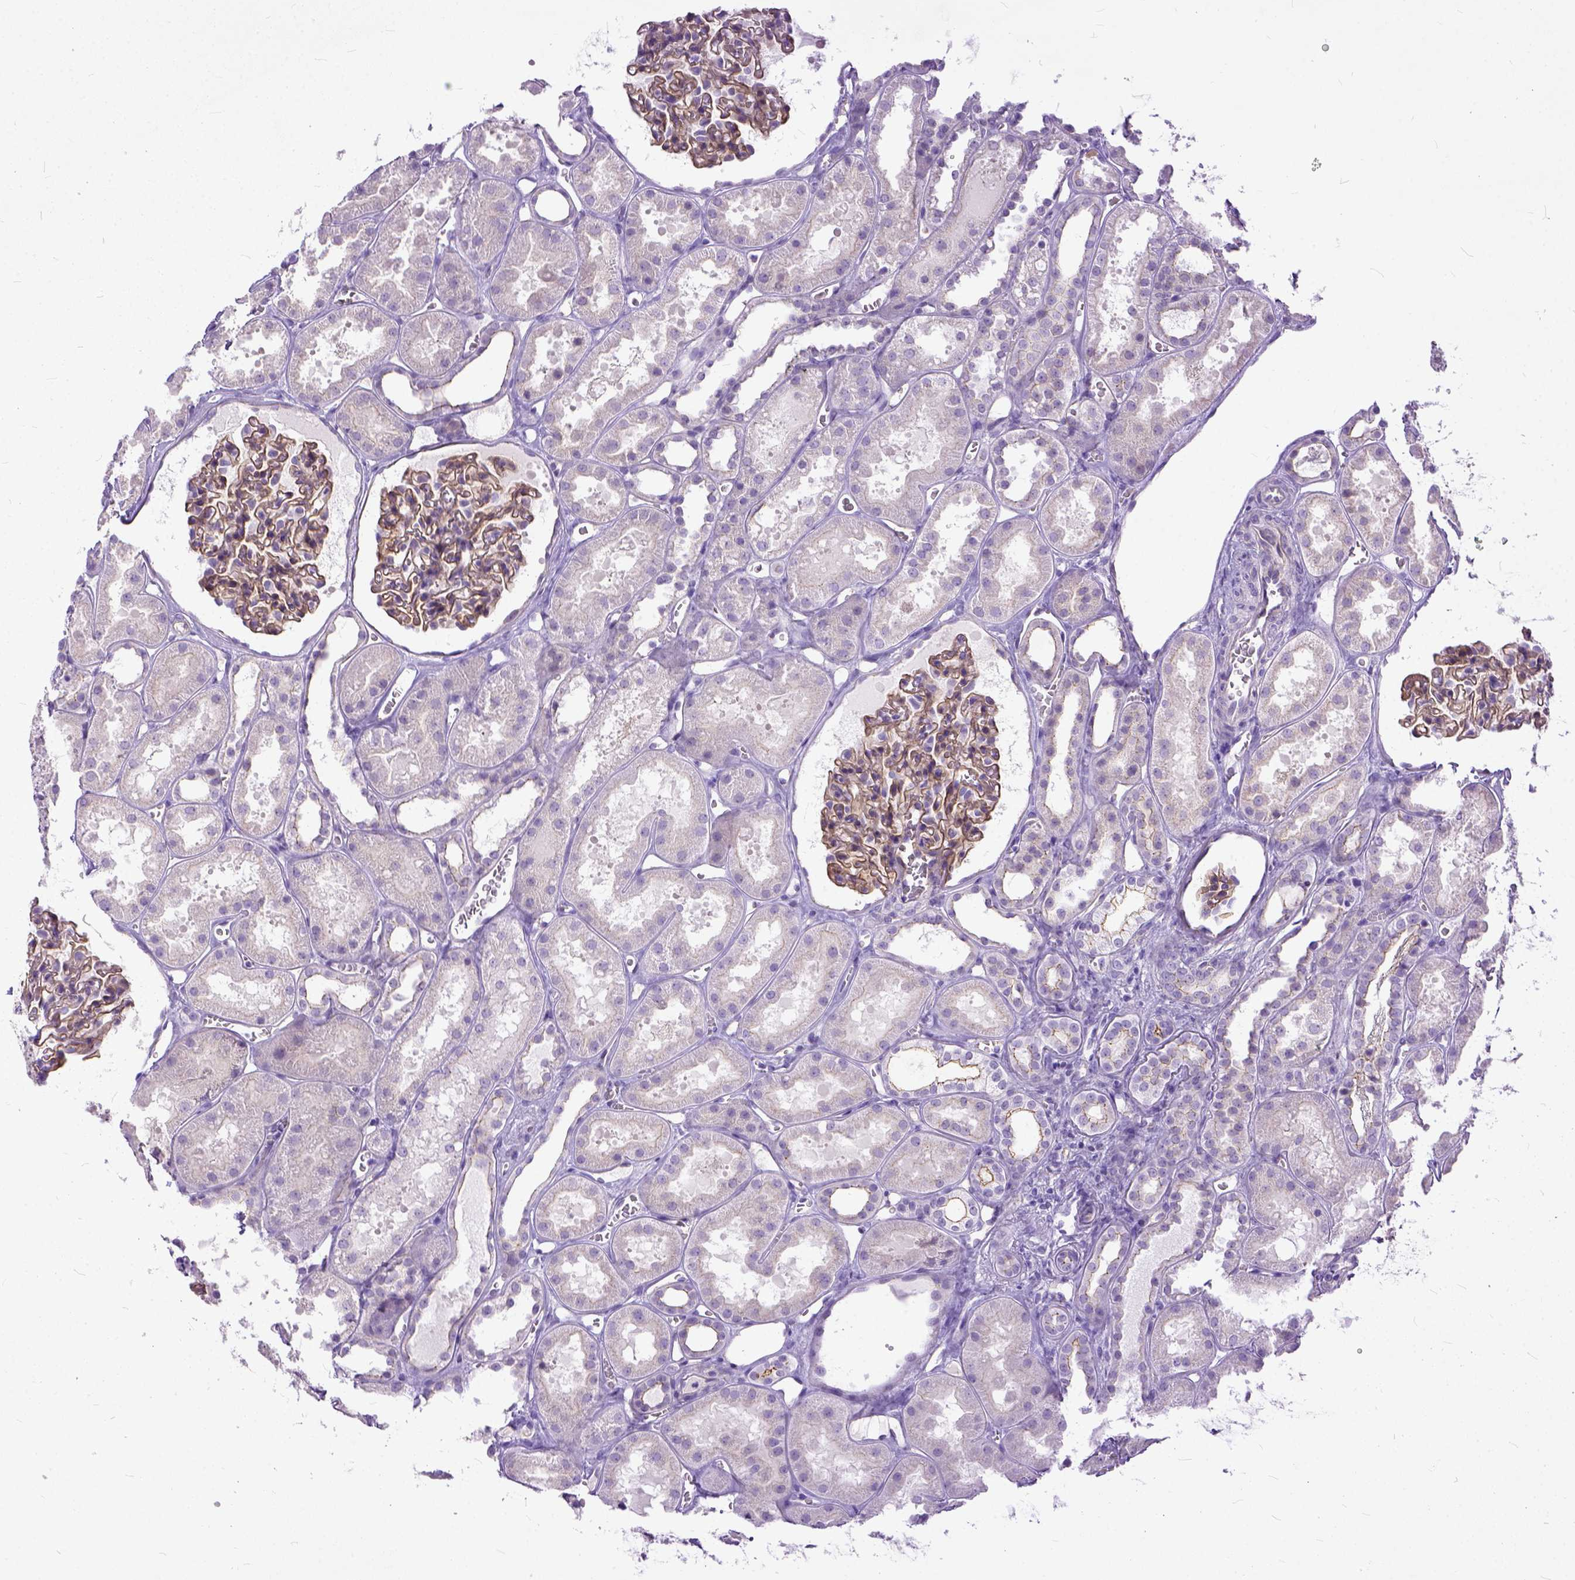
{"staining": {"intensity": "moderate", "quantity": "25%-75%", "location": "cytoplasmic/membranous"}, "tissue": "kidney", "cell_type": "Cells in glomeruli", "image_type": "normal", "snomed": [{"axis": "morphology", "description": "Normal tissue, NOS"}, {"axis": "topography", "description": "Kidney"}], "caption": "About 25%-75% of cells in glomeruli in benign kidney reveal moderate cytoplasmic/membranous protein positivity as visualized by brown immunohistochemical staining.", "gene": "ADGRF1", "patient": {"sex": "female", "age": 41}}